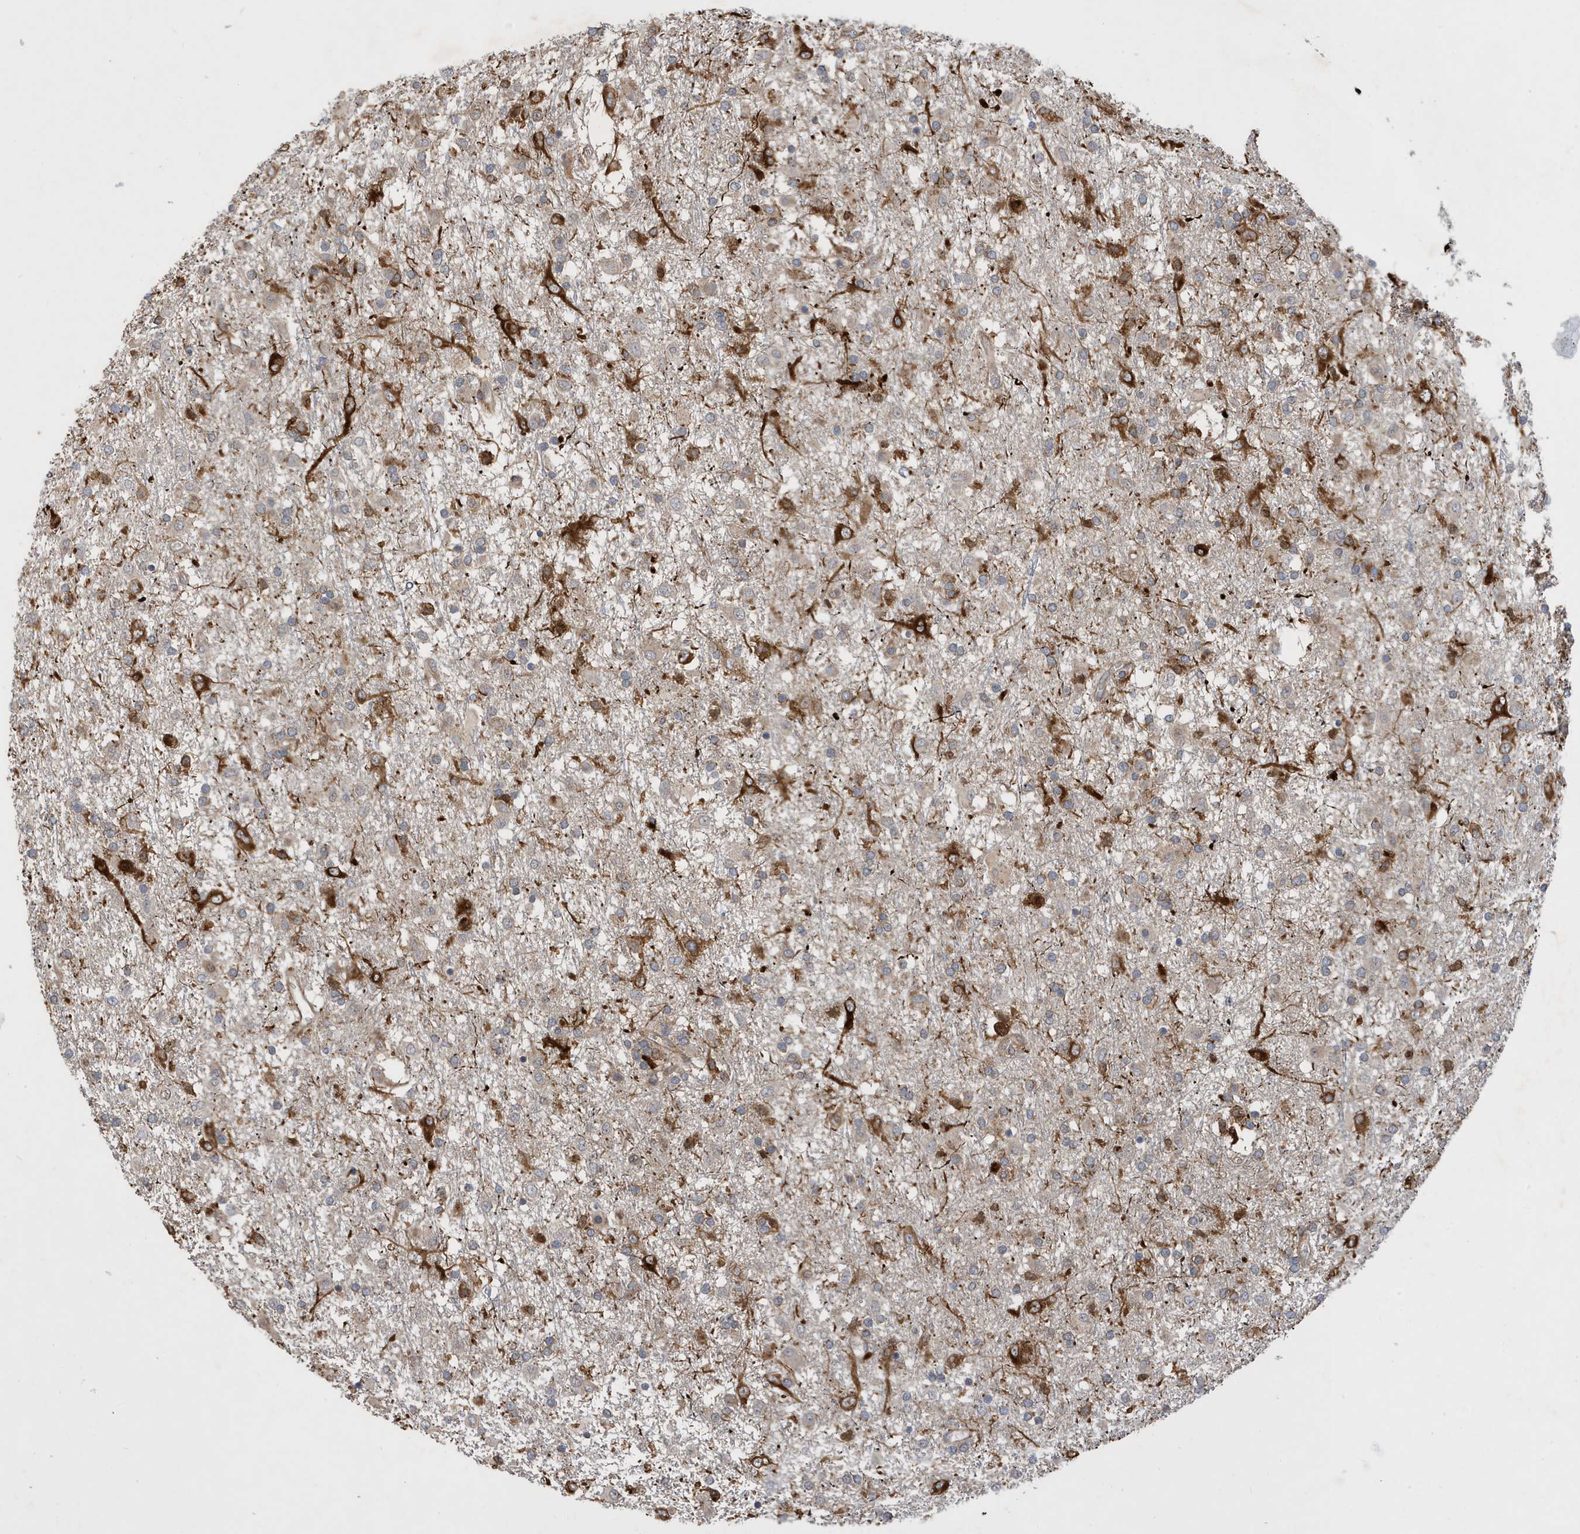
{"staining": {"intensity": "moderate", "quantity": "<25%", "location": "cytoplasmic/membranous"}, "tissue": "glioma", "cell_type": "Tumor cells", "image_type": "cancer", "snomed": [{"axis": "morphology", "description": "Glioma, malignant, Low grade"}, {"axis": "topography", "description": "Brain"}], "caption": "A low amount of moderate cytoplasmic/membranous positivity is identified in about <25% of tumor cells in malignant glioma (low-grade) tissue.", "gene": "LAPTM4A", "patient": {"sex": "male", "age": 65}}